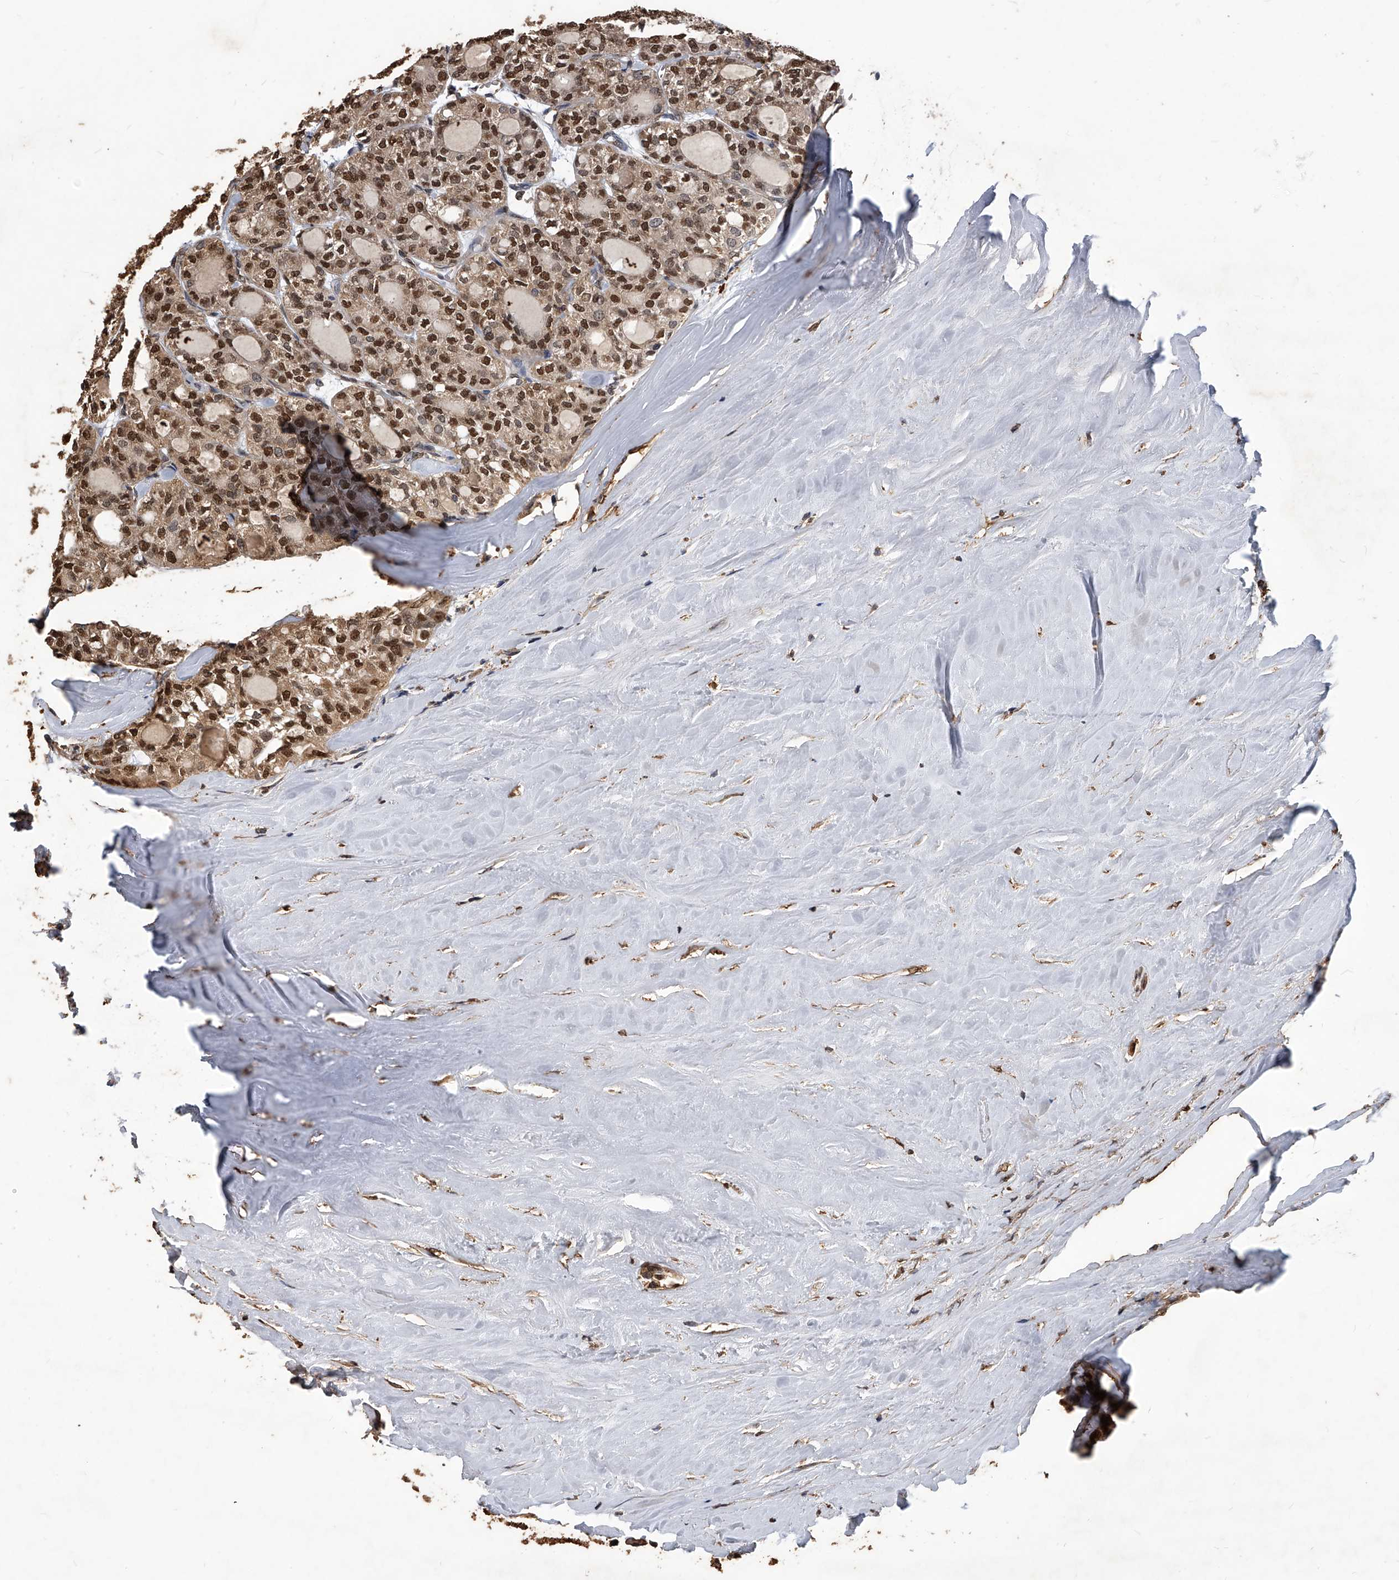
{"staining": {"intensity": "strong", "quantity": ">75%", "location": "cytoplasmic/membranous,nuclear"}, "tissue": "thyroid cancer", "cell_type": "Tumor cells", "image_type": "cancer", "snomed": [{"axis": "morphology", "description": "Follicular adenoma carcinoma, NOS"}, {"axis": "topography", "description": "Thyroid gland"}], "caption": "Immunohistochemical staining of human thyroid cancer reveals high levels of strong cytoplasmic/membranous and nuclear protein expression in approximately >75% of tumor cells. Nuclei are stained in blue.", "gene": "FBXL4", "patient": {"sex": "male", "age": 75}}